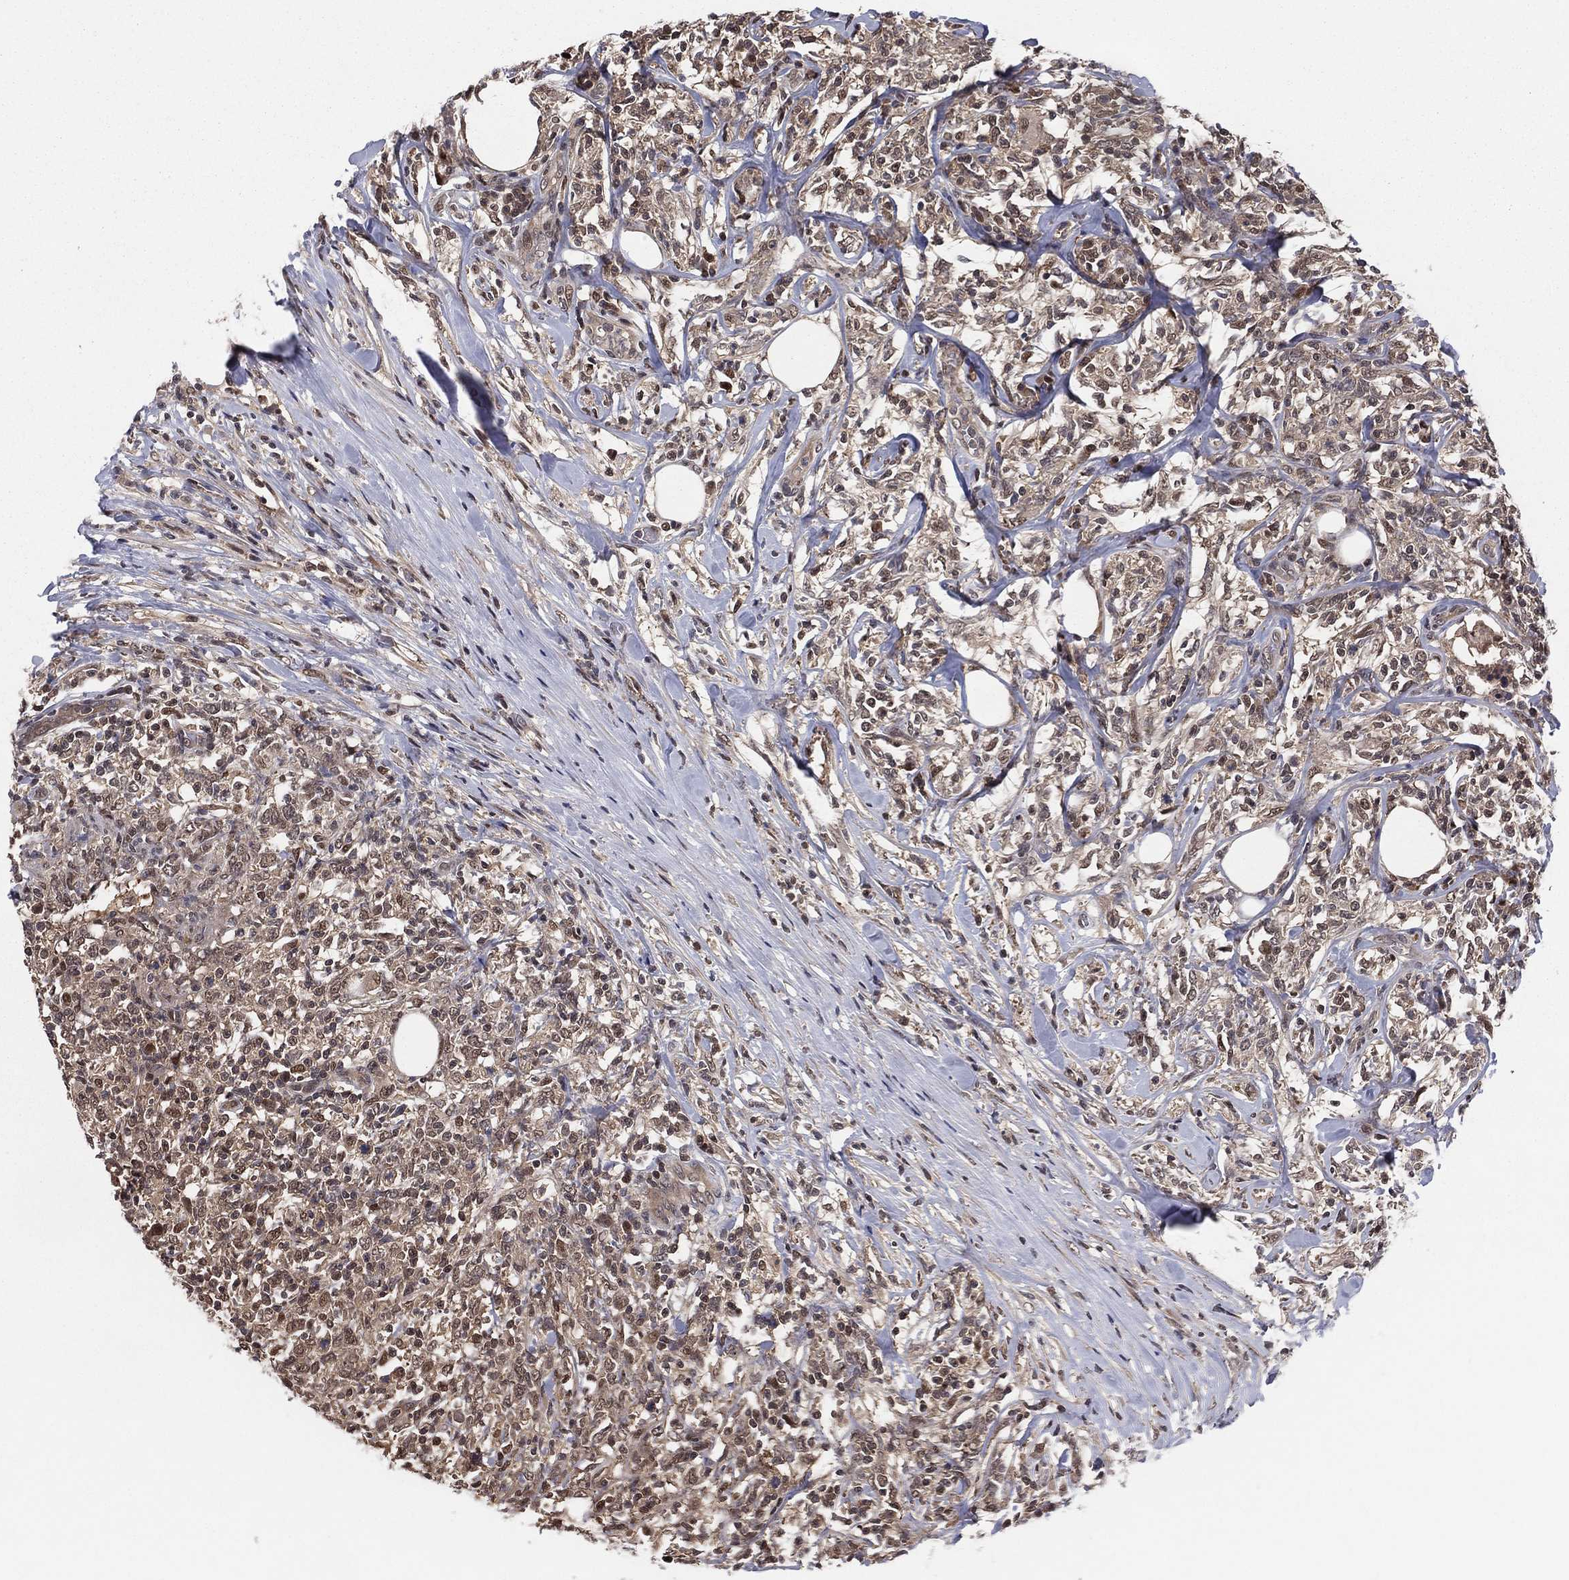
{"staining": {"intensity": "weak", "quantity": "25%-75%", "location": "cytoplasmic/membranous,nuclear"}, "tissue": "lymphoma", "cell_type": "Tumor cells", "image_type": "cancer", "snomed": [{"axis": "morphology", "description": "Malignant lymphoma, non-Hodgkin's type, High grade"}, {"axis": "topography", "description": "Lymph node"}], "caption": "Tumor cells display low levels of weak cytoplasmic/membranous and nuclear positivity in approximately 25%-75% of cells in high-grade malignant lymphoma, non-Hodgkin's type. The protein of interest is stained brown, and the nuclei are stained in blue (DAB (3,3'-diaminobenzidine) IHC with brightfield microscopy, high magnification).", "gene": "ICOSLG", "patient": {"sex": "female", "age": 84}}